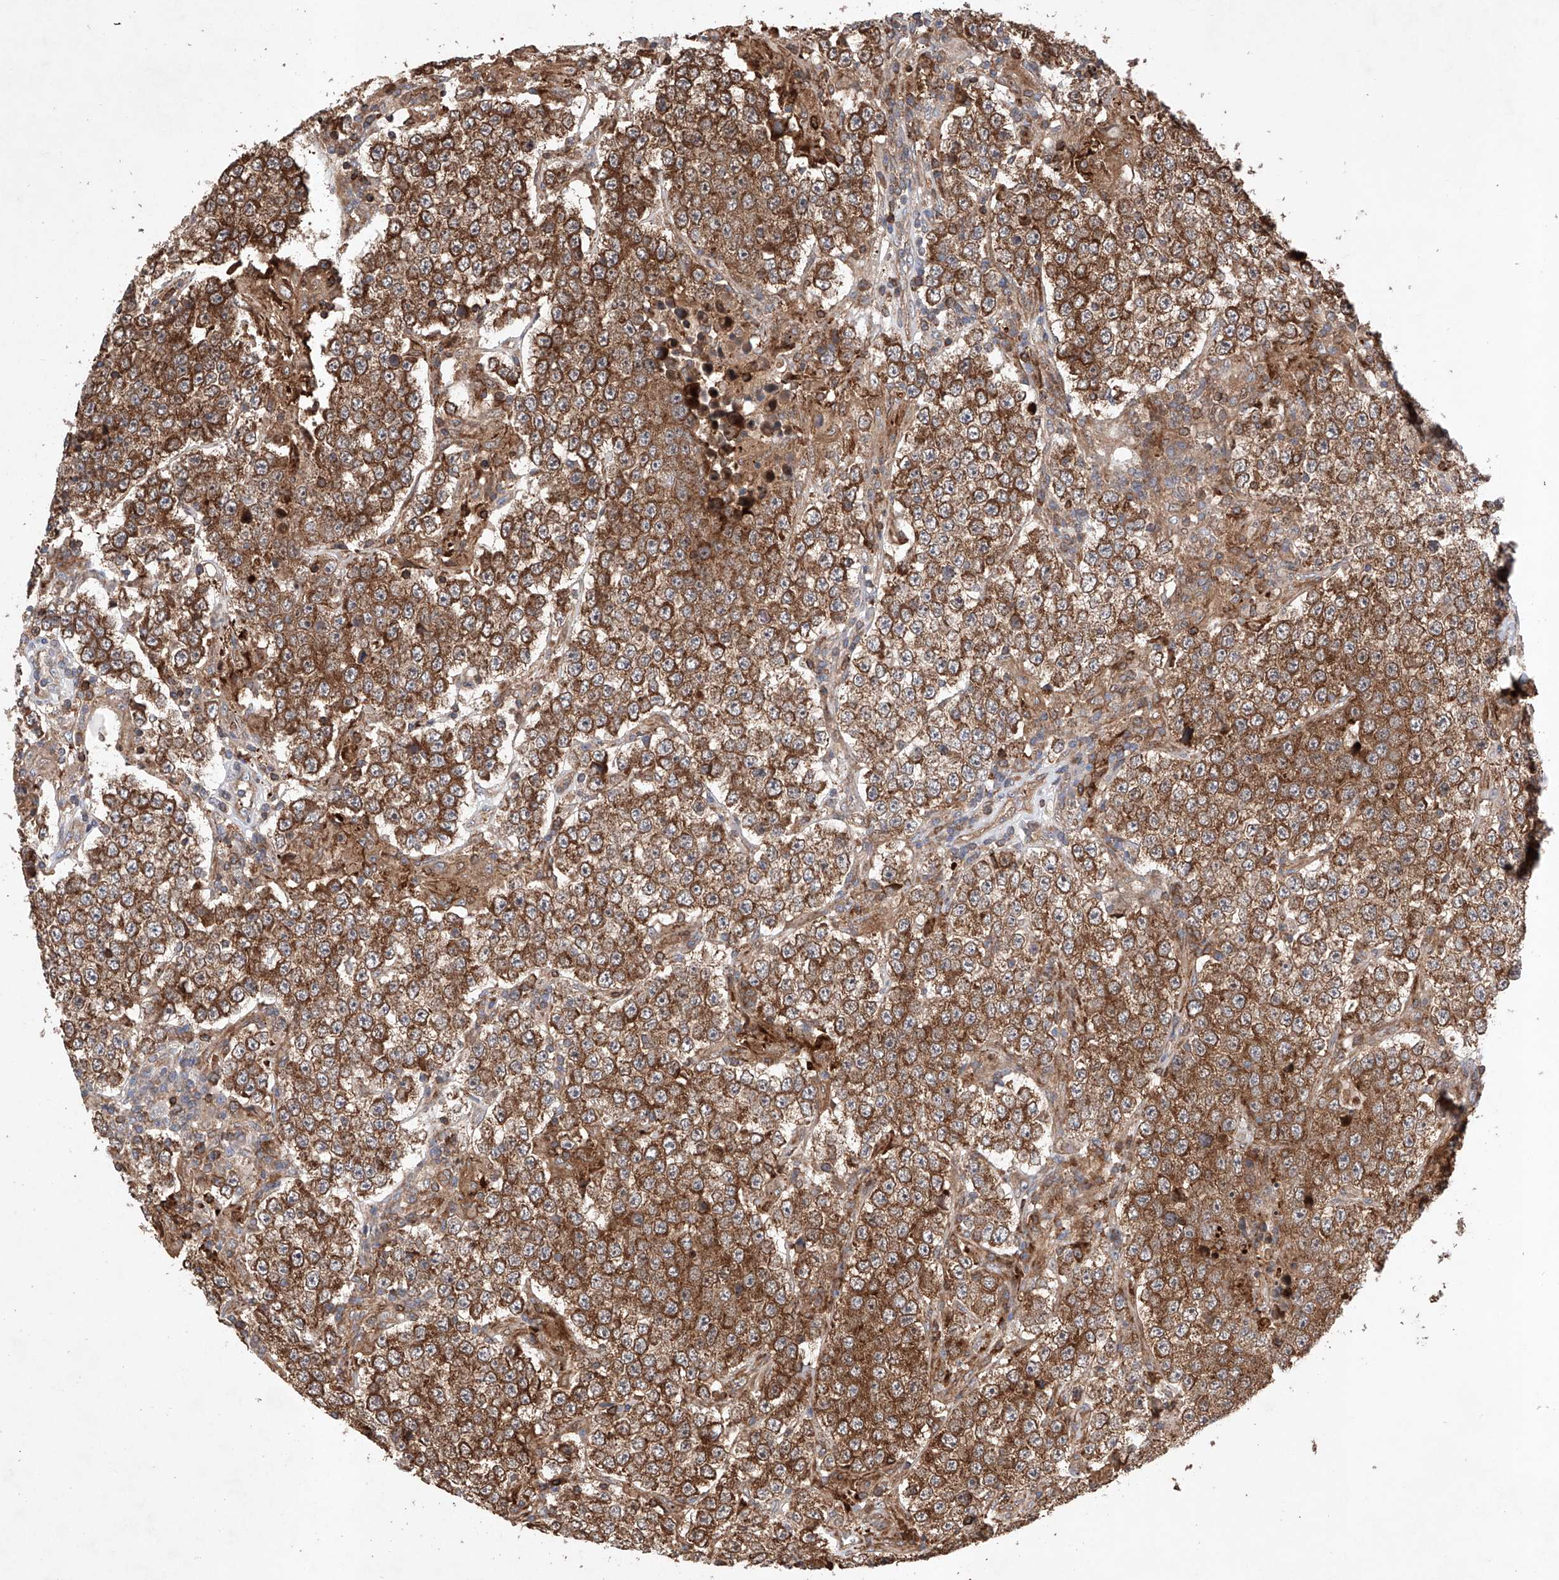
{"staining": {"intensity": "strong", "quantity": ">75%", "location": "cytoplasmic/membranous"}, "tissue": "testis cancer", "cell_type": "Tumor cells", "image_type": "cancer", "snomed": [{"axis": "morphology", "description": "Normal tissue, NOS"}, {"axis": "morphology", "description": "Urothelial carcinoma, High grade"}, {"axis": "morphology", "description": "Seminoma, NOS"}, {"axis": "morphology", "description": "Carcinoma, Embryonal, NOS"}, {"axis": "topography", "description": "Urinary bladder"}, {"axis": "topography", "description": "Testis"}], "caption": "Tumor cells exhibit high levels of strong cytoplasmic/membranous positivity in approximately >75% of cells in human testis cancer (seminoma).", "gene": "TIMM23", "patient": {"sex": "male", "age": 41}}